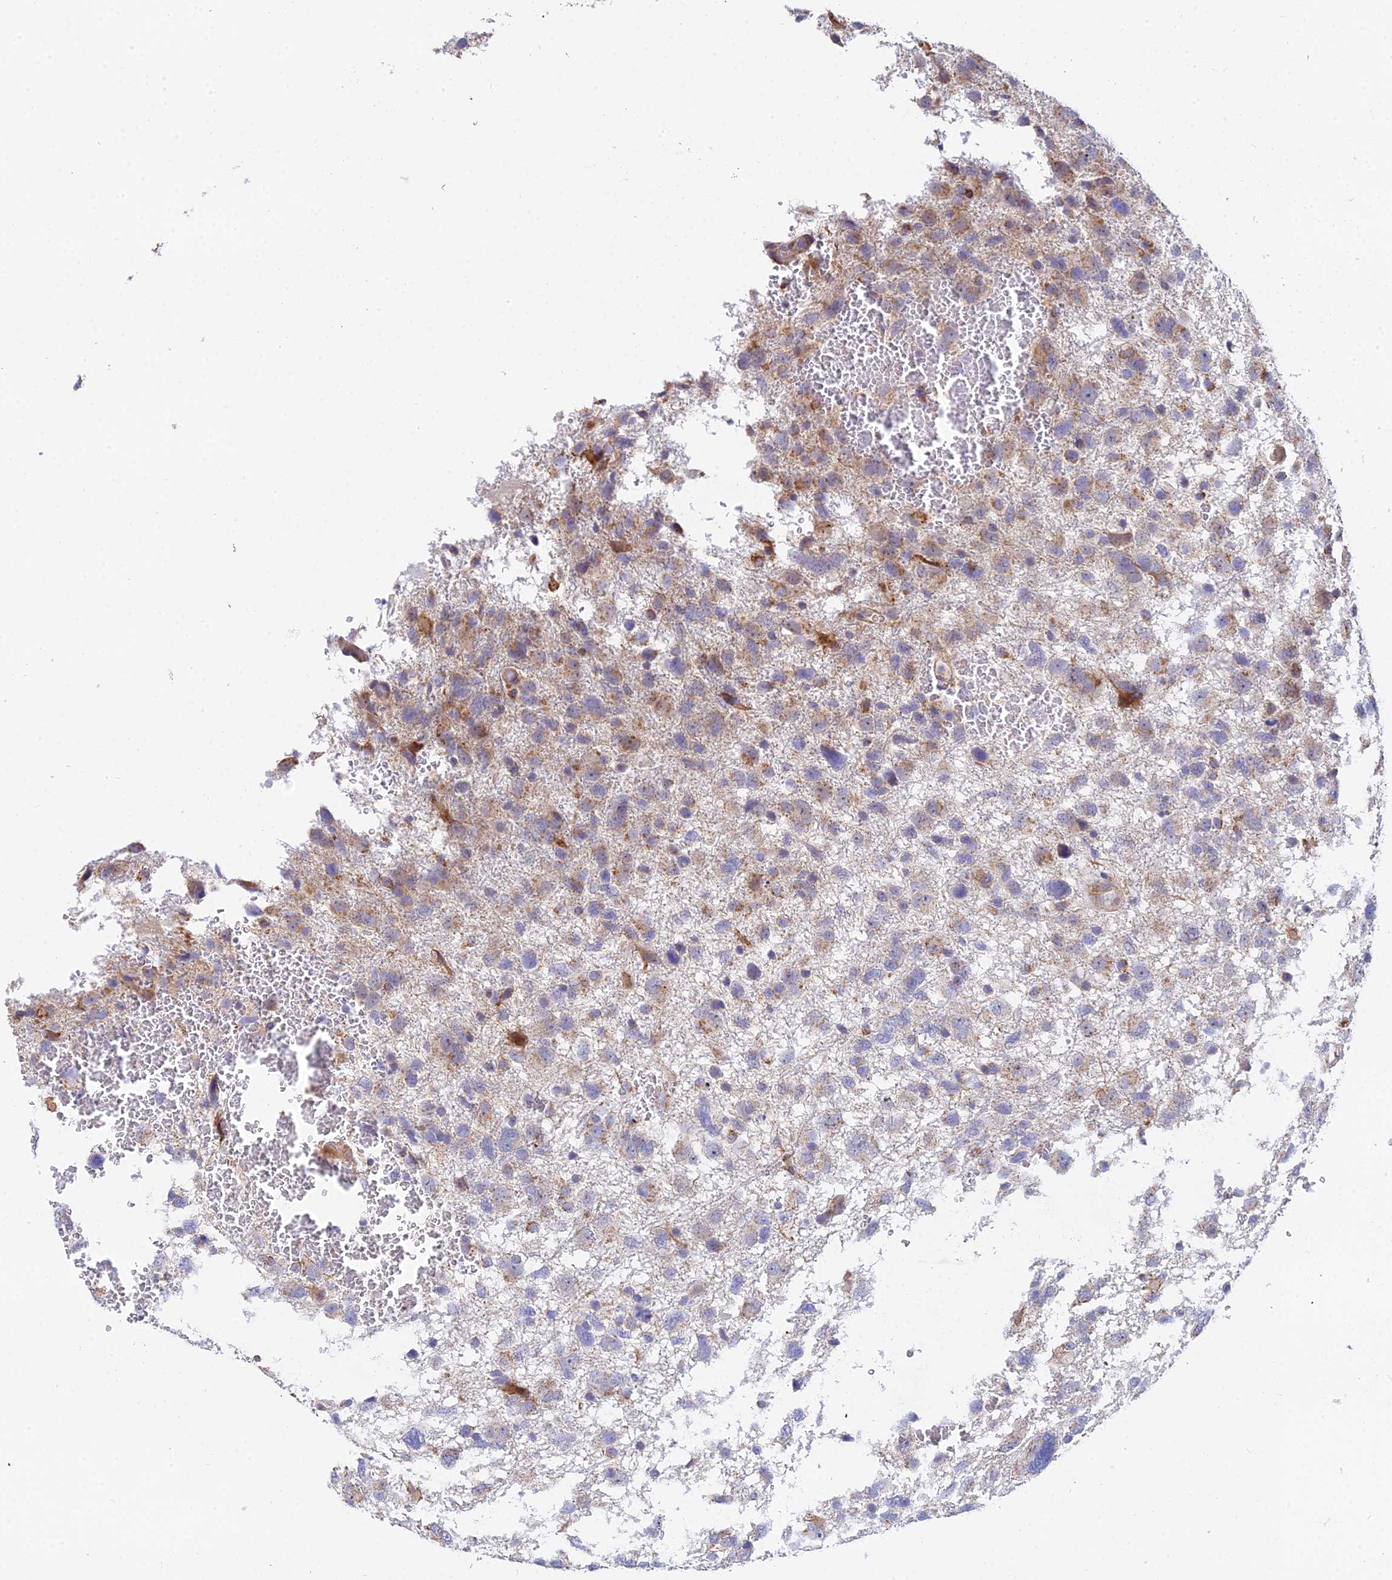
{"staining": {"intensity": "weak", "quantity": "25%-75%", "location": "cytoplasmic/membranous"}, "tissue": "glioma", "cell_type": "Tumor cells", "image_type": "cancer", "snomed": [{"axis": "morphology", "description": "Glioma, malignant, High grade"}, {"axis": "topography", "description": "Brain"}], "caption": "Immunohistochemical staining of human glioma displays low levels of weak cytoplasmic/membranous protein expression in approximately 25%-75% of tumor cells. Using DAB (brown) and hematoxylin (blue) stains, captured at high magnification using brightfield microscopy.", "gene": "ACOT2", "patient": {"sex": "male", "age": 61}}